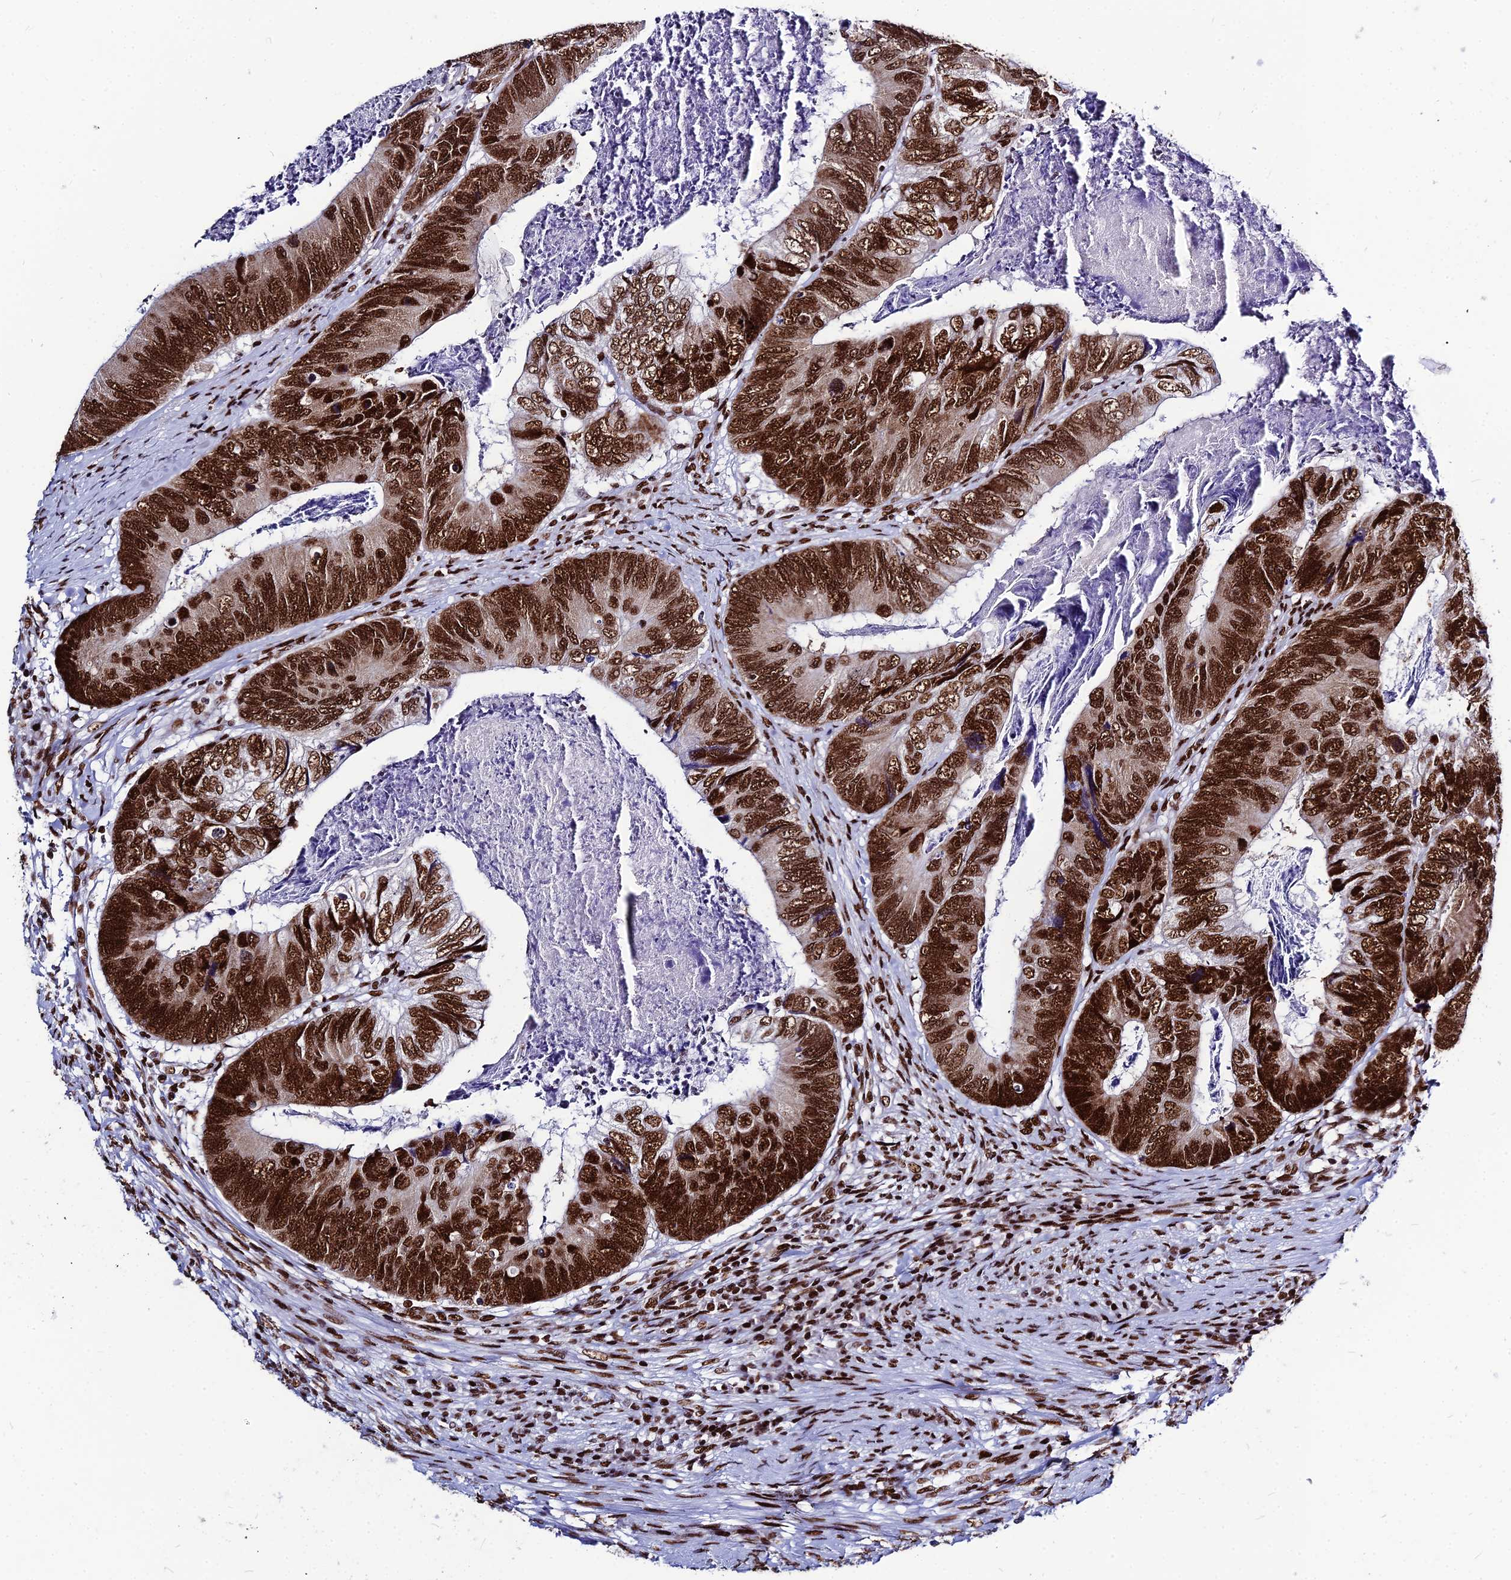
{"staining": {"intensity": "strong", "quantity": ">75%", "location": "nuclear"}, "tissue": "colorectal cancer", "cell_type": "Tumor cells", "image_type": "cancer", "snomed": [{"axis": "morphology", "description": "Adenocarcinoma, NOS"}, {"axis": "topography", "description": "Colon"}], "caption": "Protein expression by IHC displays strong nuclear staining in about >75% of tumor cells in colorectal cancer (adenocarcinoma).", "gene": "HNRNPH1", "patient": {"sex": "female", "age": 67}}